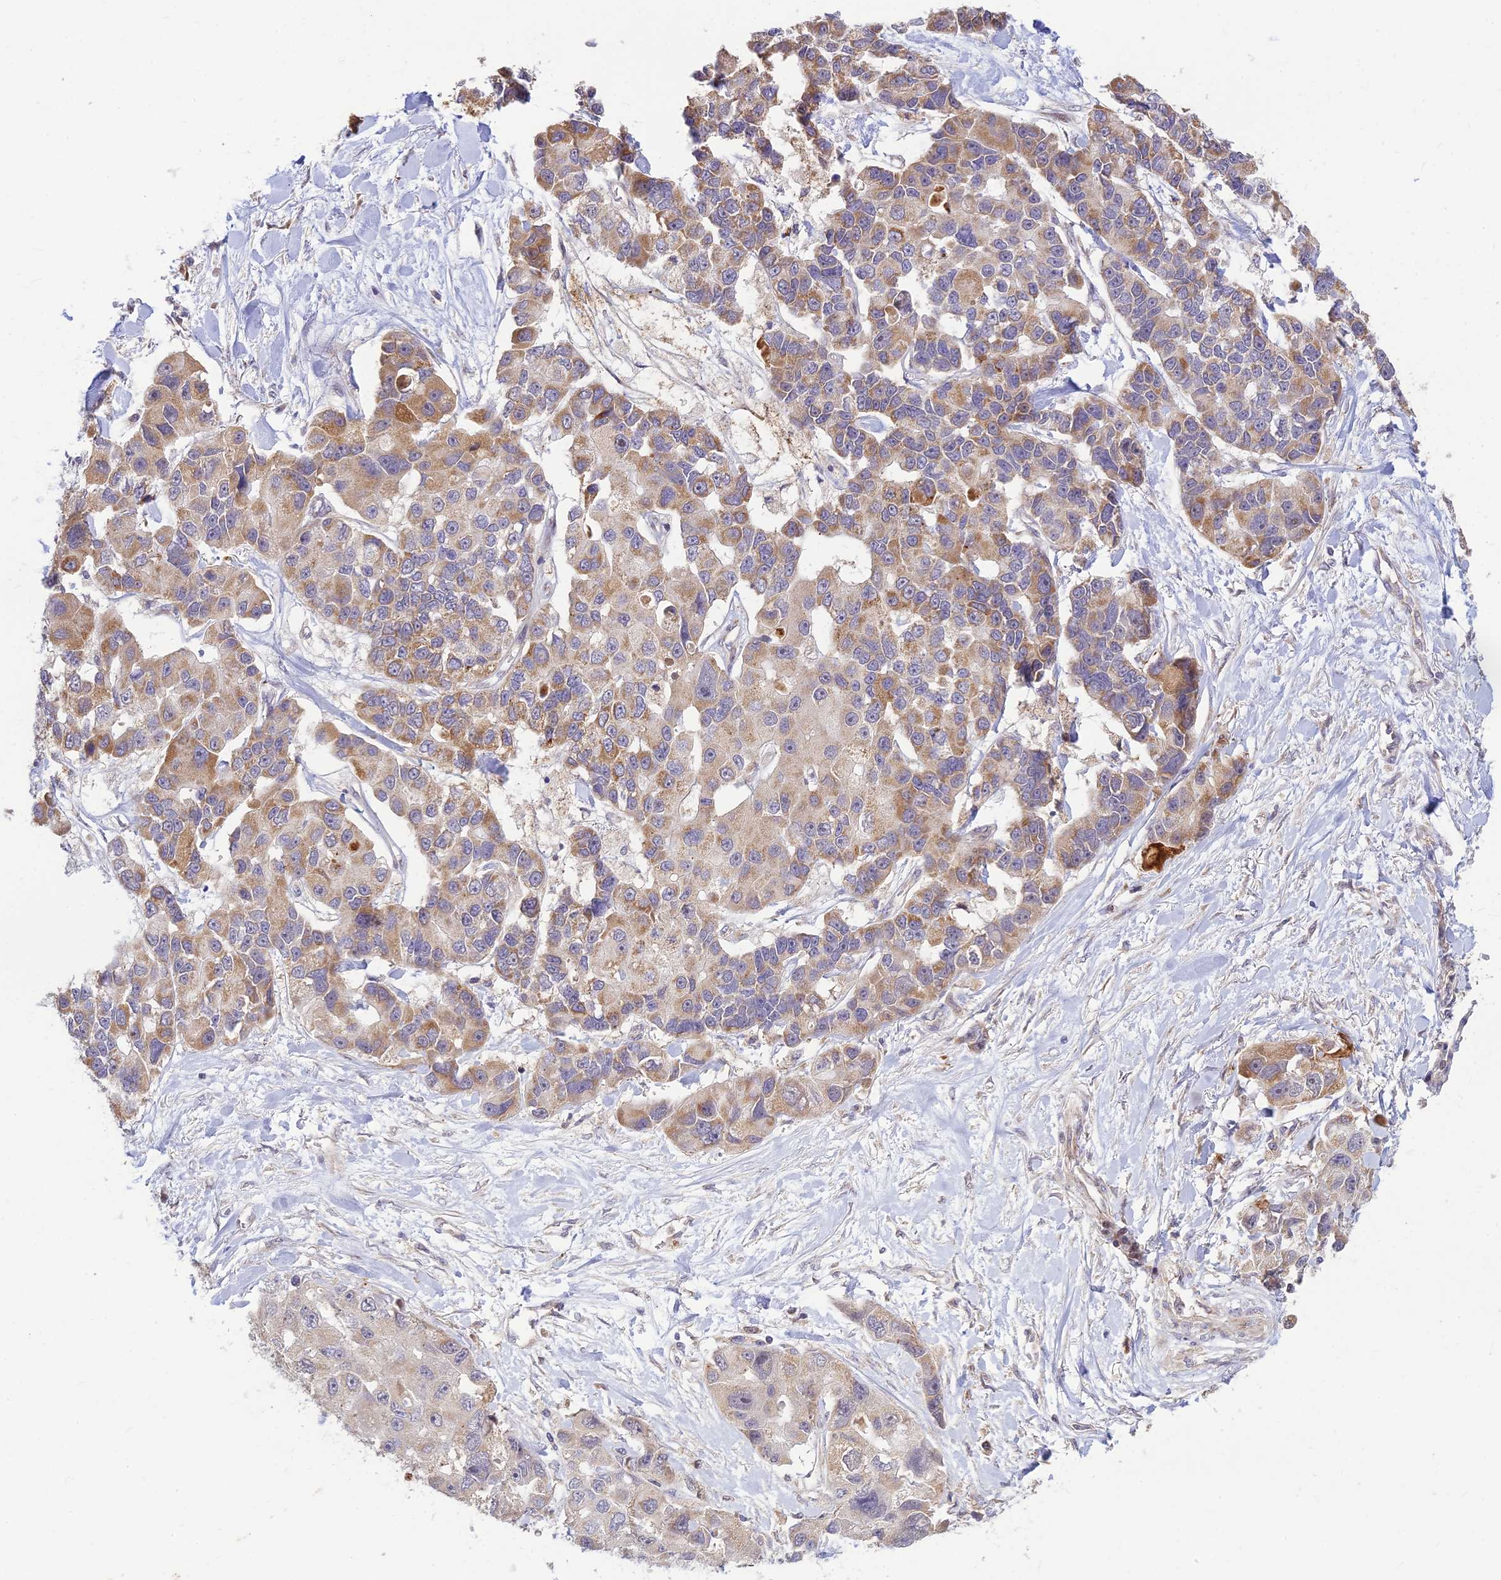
{"staining": {"intensity": "moderate", "quantity": "25%-75%", "location": "cytoplasmic/membranous"}, "tissue": "lung cancer", "cell_type": "Tumor cells", "image_type": "cancer", "snomed": [{"axis": "morphology", "description": "Adenocarcinoma, NOS"}, {"axis": "topography", "description": "Lung"}], "caption": "Brown immunohistochemical staining in lung cancer (adenocarcinoma) shows moderate cytoplasmic/membranous expression in about 25%-75% of tumor cells. (DAB IHC, brown staining for protein, blue staining for nuclei).", "gene": "ASPDH", "patient": {"sex": "female", "age": 54}}